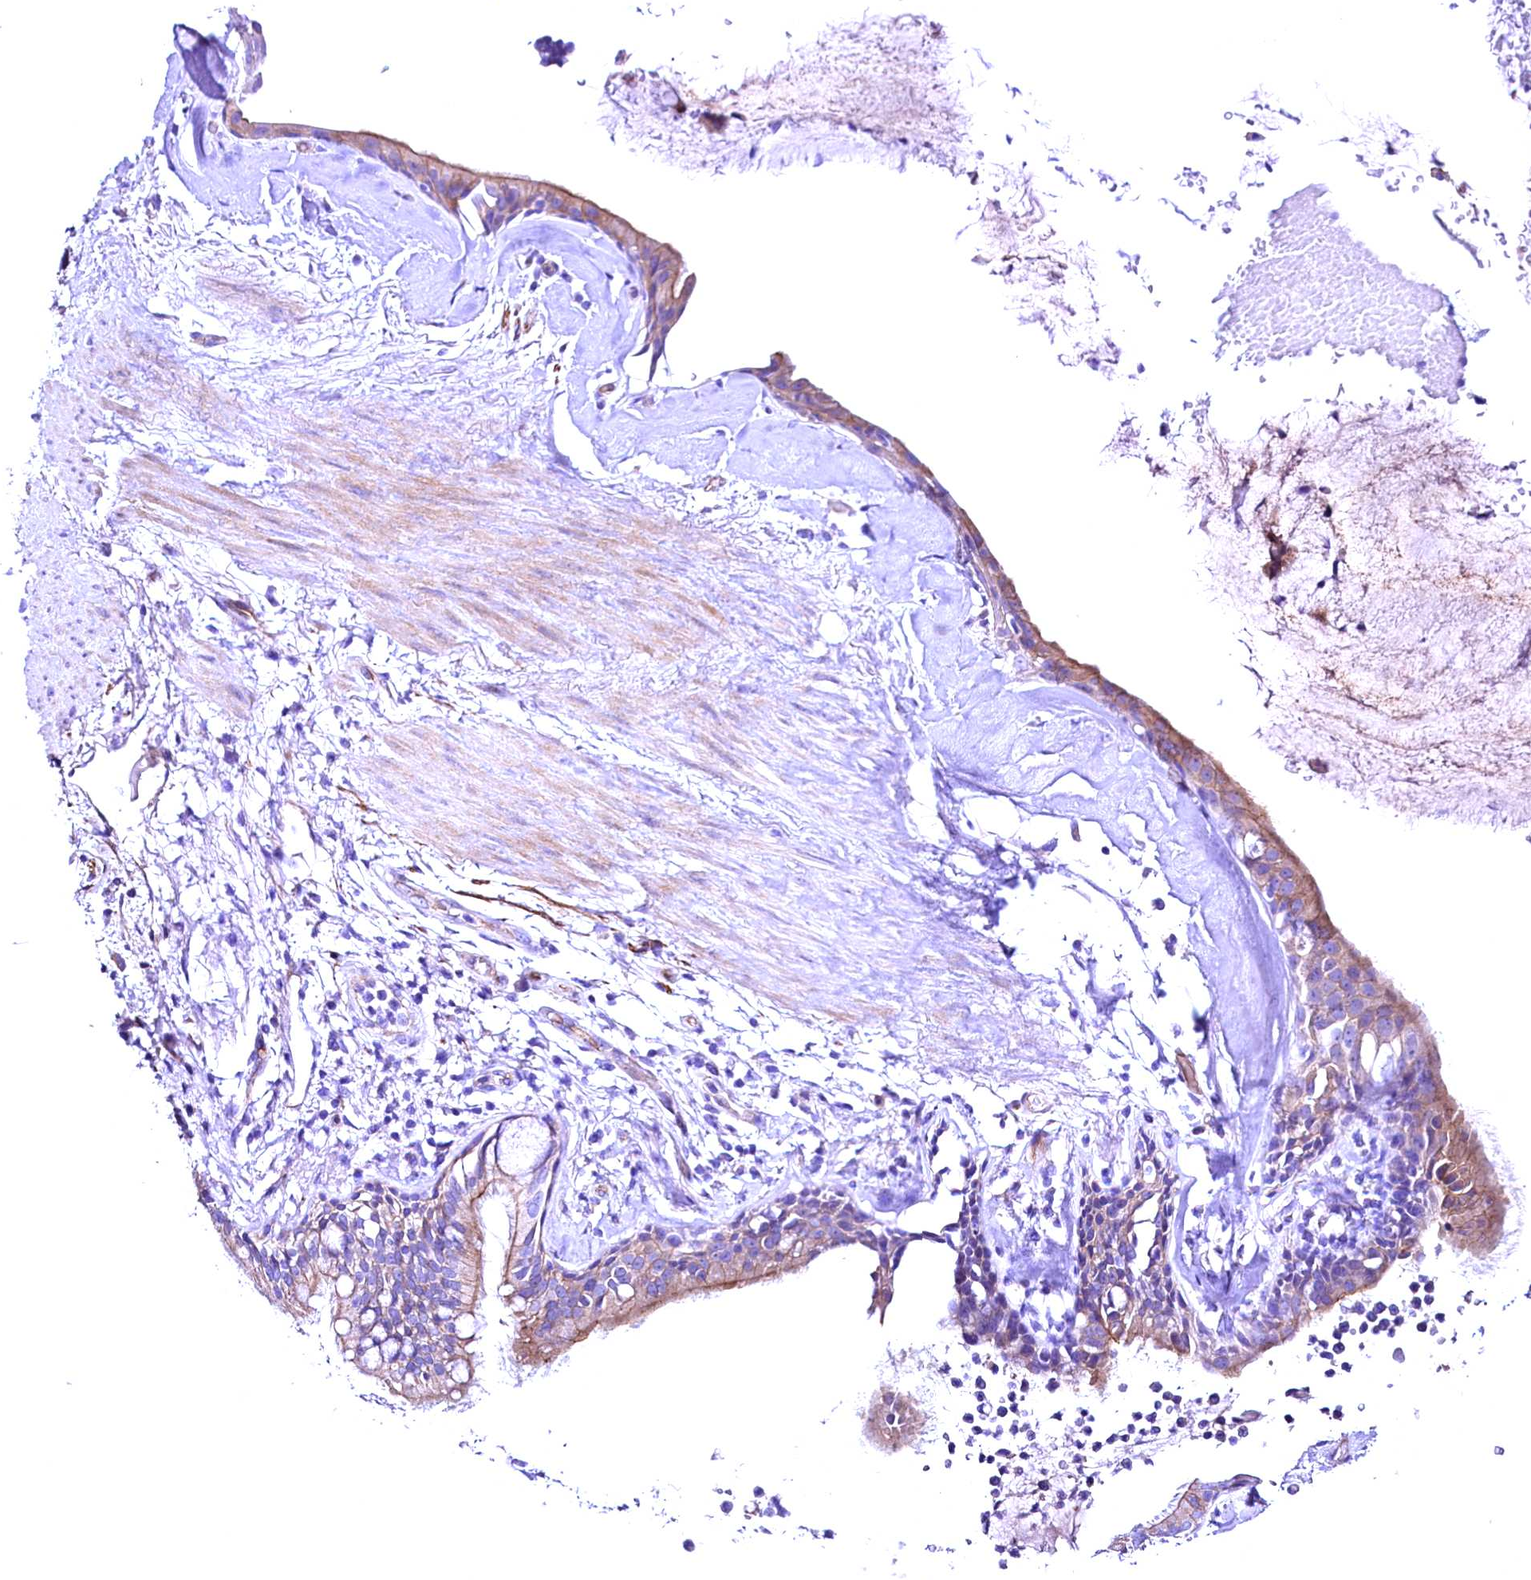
{"staining": {"intensity": "negative", "quantity": "none", "location": "none"}, "tissue": "adipose tissue", "cell_type": "Adipocytes", "image_type": "normal", "snomed": [{"axis": "morphology", "description": "Normal tissue, NOS"}, {"axis": "topography", "description": "Cartilage tissue"}], "caption": "High power microscopy micrograph of an IHC micrograph of unremarkable adipose tissue, revealing no significant staining in adipocytes.", "gene": "SLF1", "patient": {"sex": "female", "age": 63}}